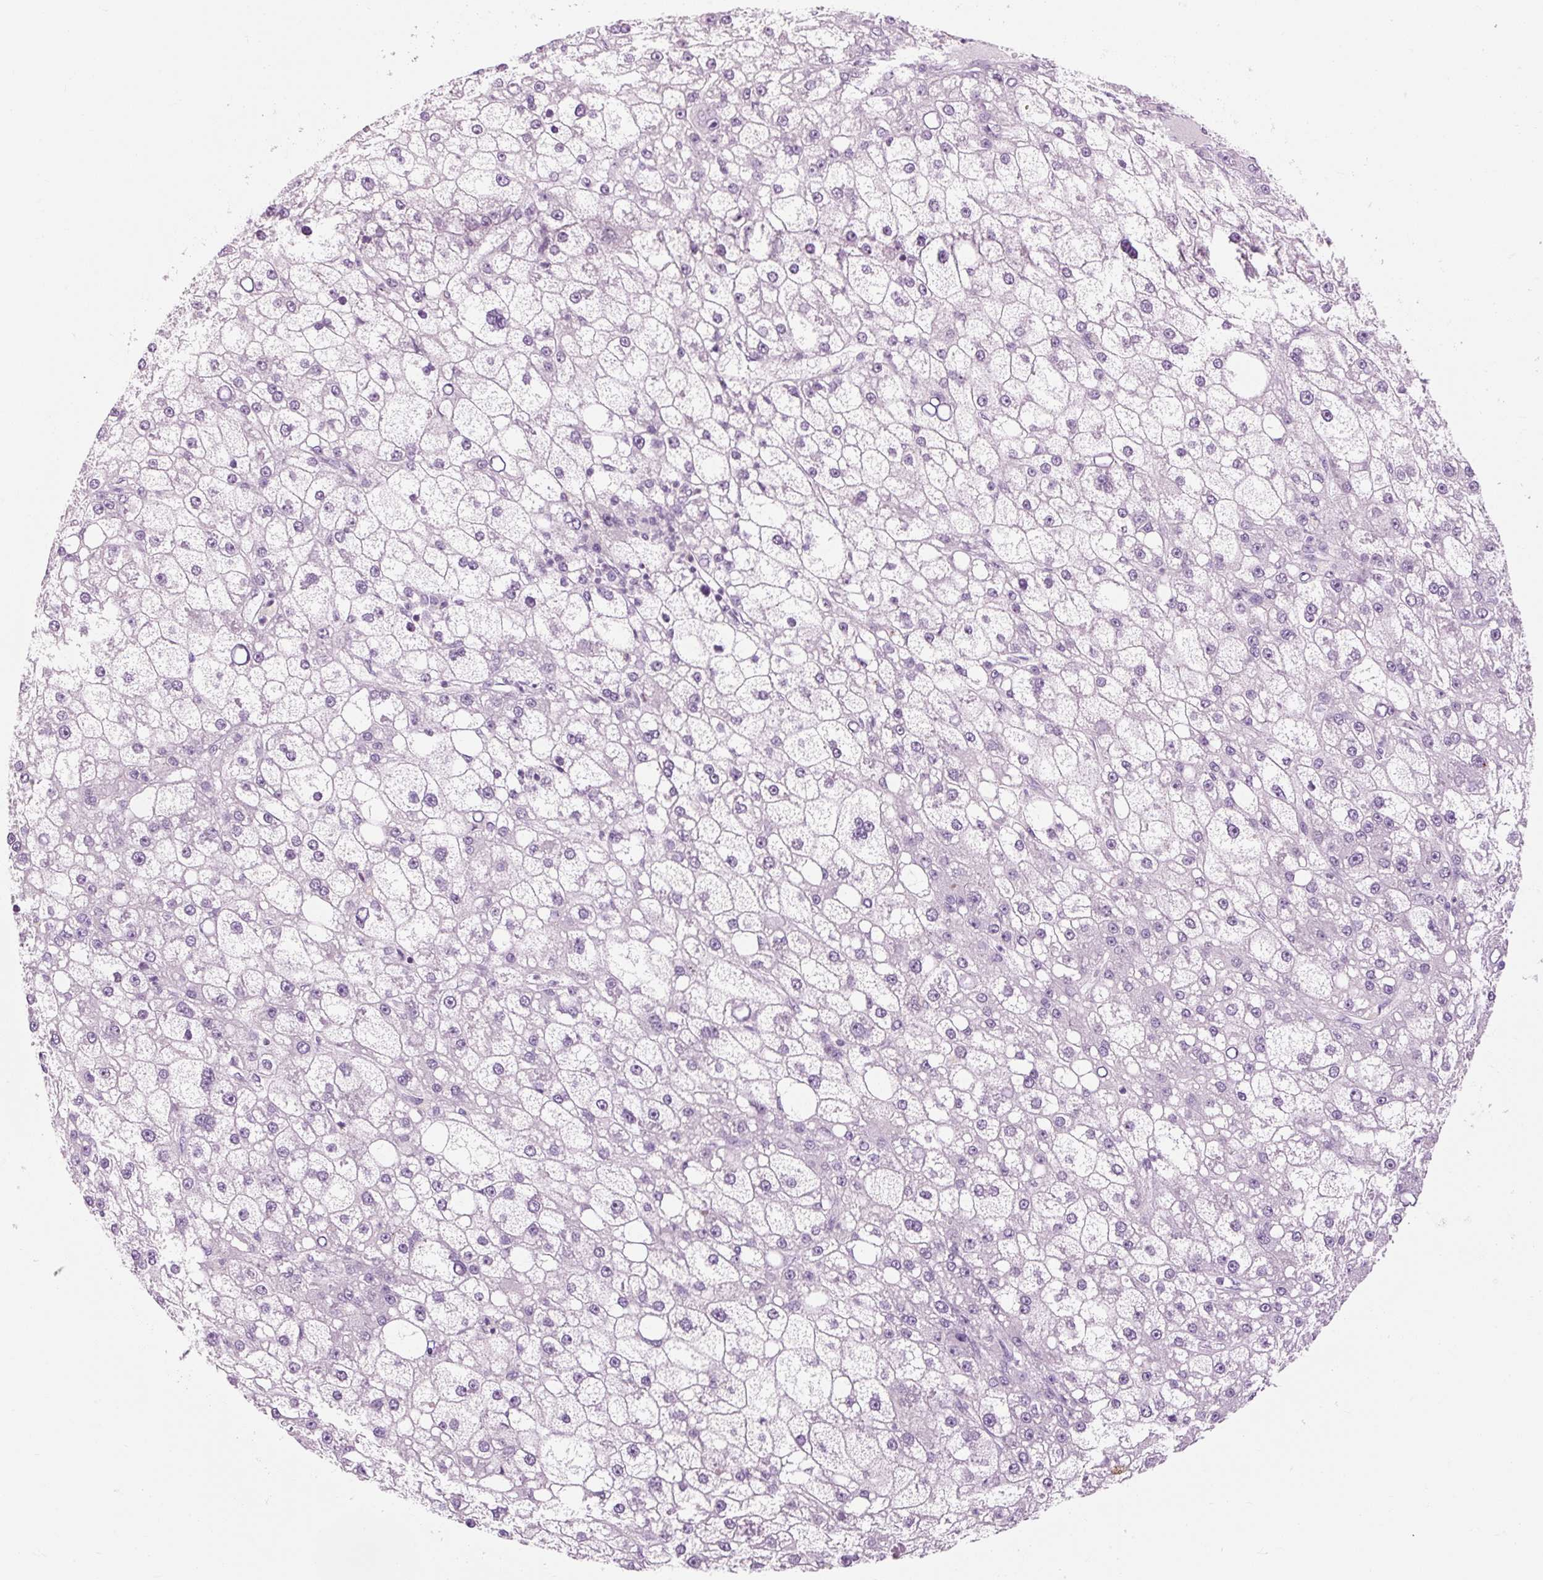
{"staining": {"intensity": "negative", "quantity": "none", "location": "none"}, "tissue": "liver cancer", "cell_type": "Tumor cells", "image_type": "cancer", "snomed": [{"axis": "morphology", "description": "Carcinoma, Hepatocellular, NOS"}, {"axis": "topography", "description": "Liver"}], "caption": "This image is of liver hepatocellular carcinoma stained with IHC to label a protein in brown with the nuclei are counter-stained blue. There is no positivity in tumor cells.", "gene": "TIGD2", "patient": {"sex": "male", "age": 67}}